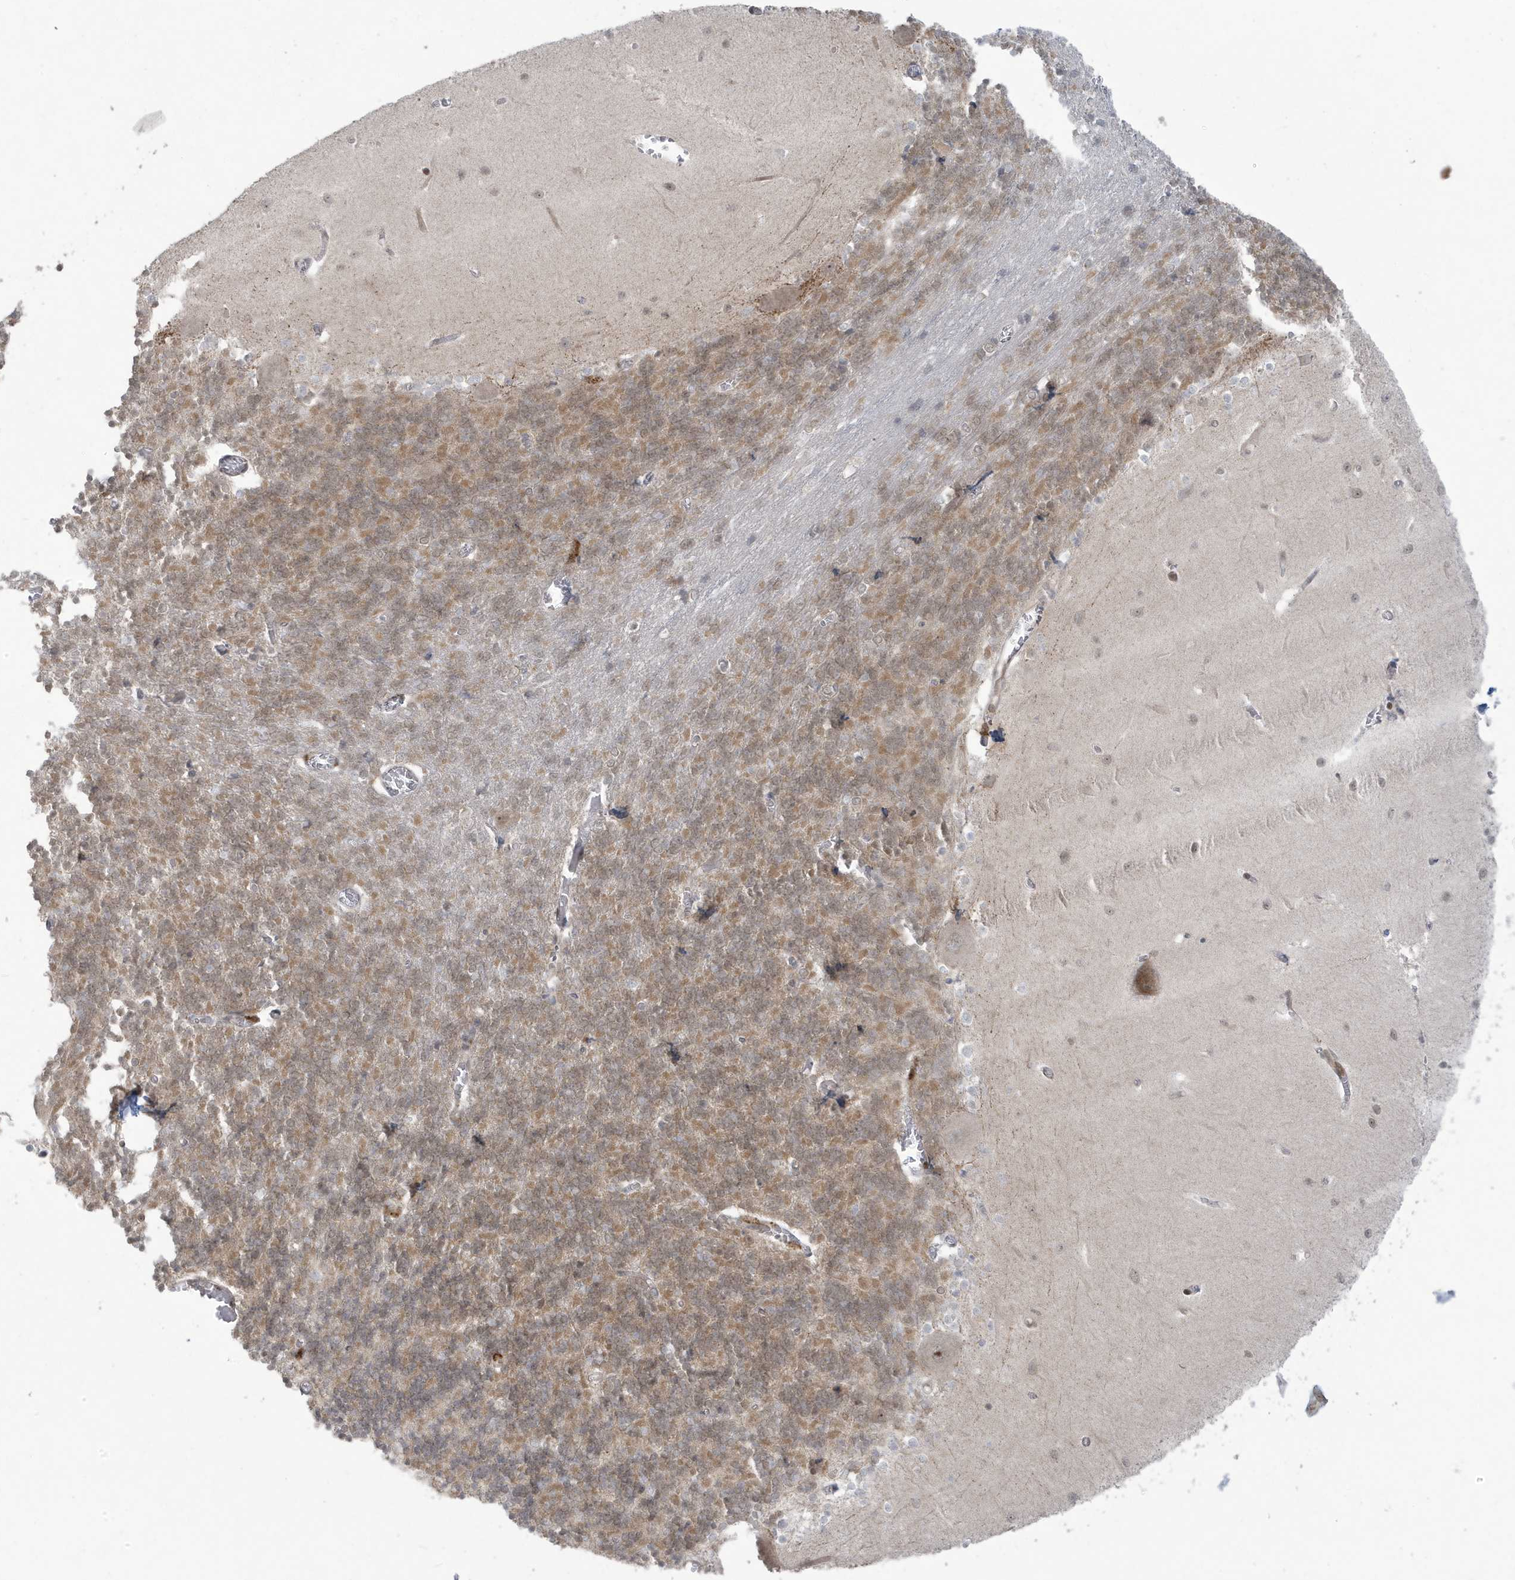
{"staining": {"intensity": "moderate", "quantity": "25%-75%", "location": "cytoplasmic/membranous,nuclear"}, "tissue": "cerebellum", "cell_type": "Cells in granular layer", "image_type": "normal", "snomed": [{"axis": "morphology", "description": "Normal tissue, NOS"}, {"axis": "topography", "description": "Cerebellum"}], "caption": "Cerebellum stained for a protein exhibits moderate cytoplasmic/membranous,nuclear positivity in cells in granular layer. Nuclei are stained in blue.", "gene": "C1orf52", "patient": {"sex": "male", "age": 37}}